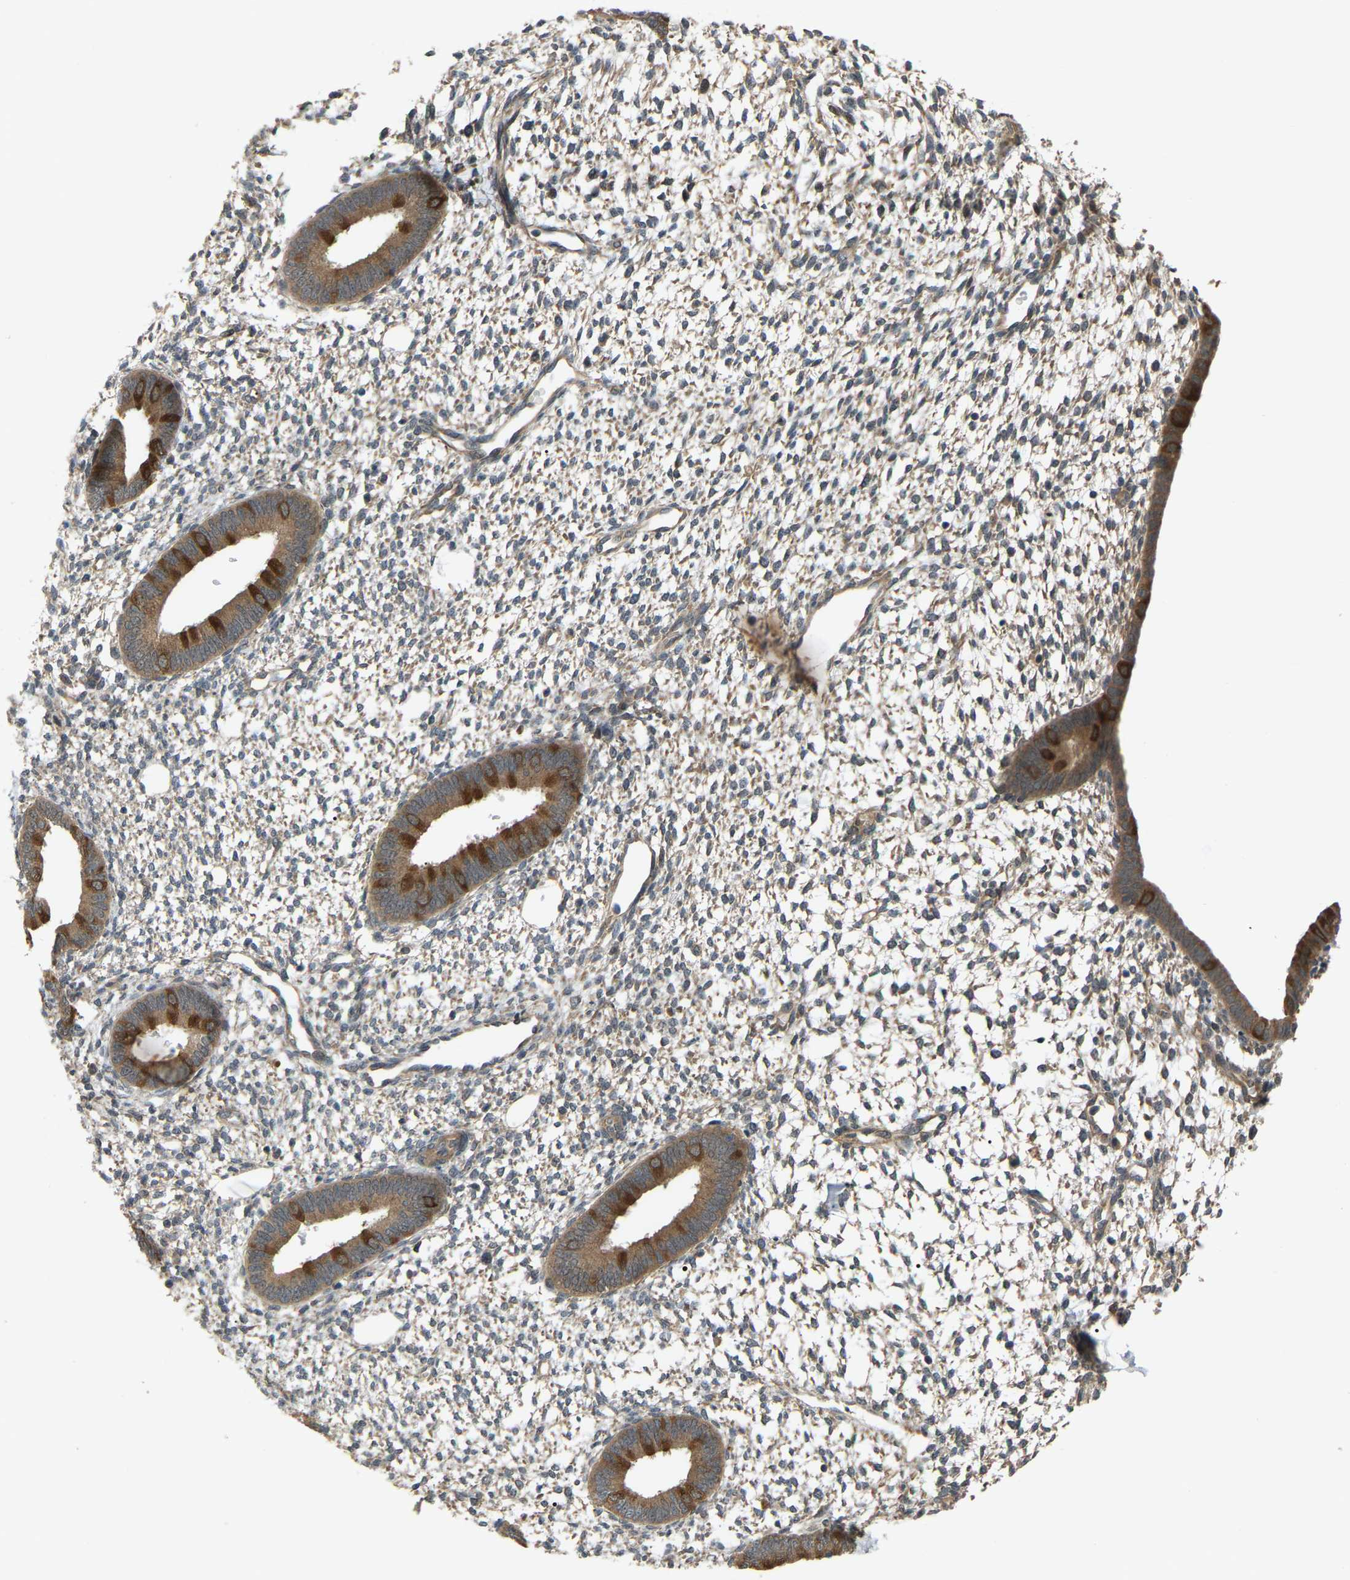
{"staining": {"intensity": "weak", "quantity": "25%-75%", "location": "cytoplasmic/membranous"}, "tissue": "endometrium", "cell_type": "Cells in endometrial stroma", "image_type": "normal", "snomed": [{"axis": "morphology", "description": "Normal tissue, NOS"}, {"axis": "topography", "description": "Endometrium"}], "caption": "Immunohistochemistry image of unremarkable endometrium: endometrium stained using immunohistochemistry displays low levels of weak protein expression localized specifically in the cytoplasmic/membranous of cells in endometrial stroma, appearing as a cytoplasmic/membranous brown color.", "gene": "CROT", "patient": {"sex": "female", "age": 46}}